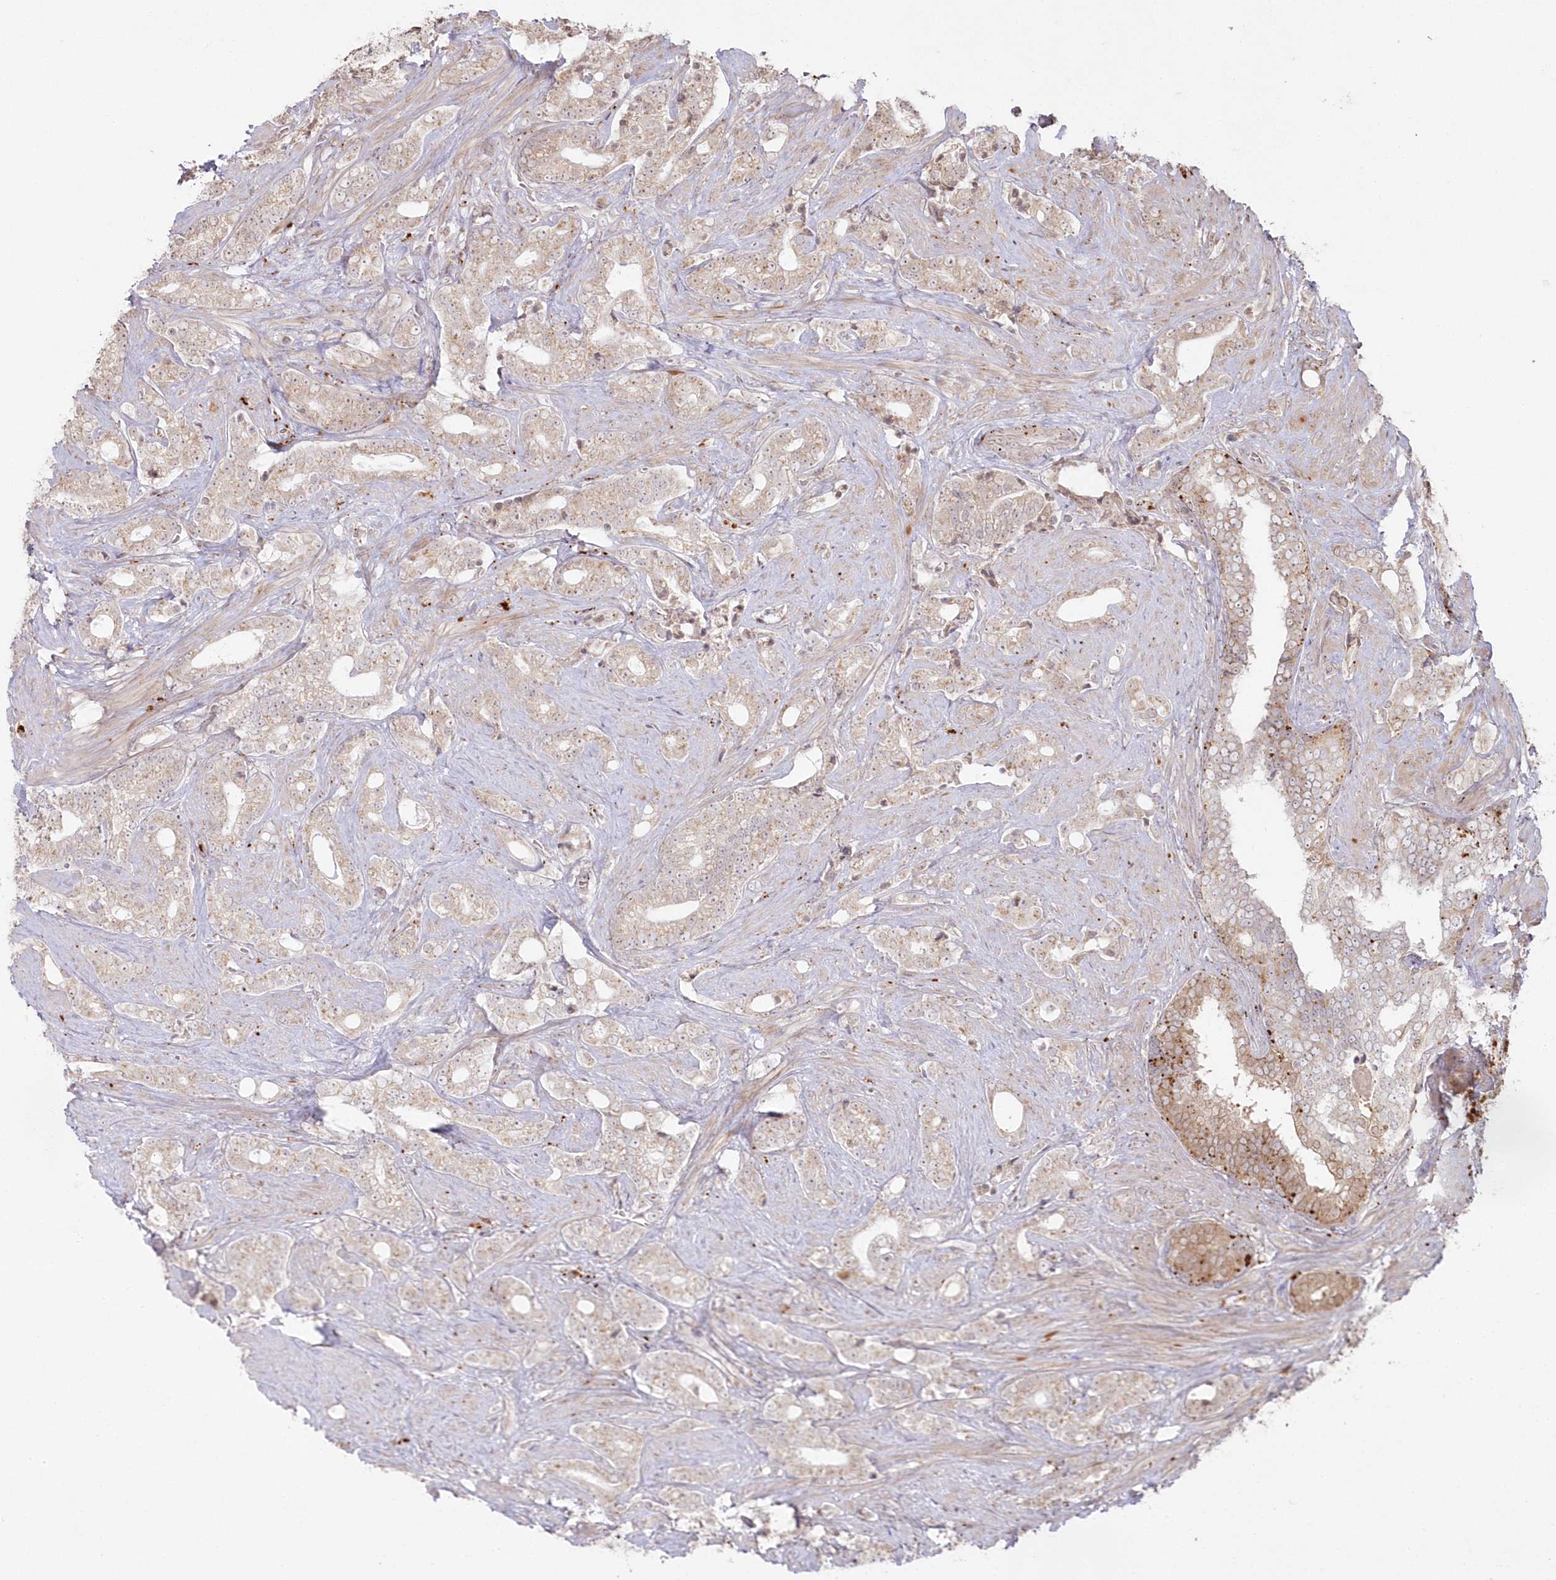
{"staining": {"intensity": "weak", "quantity": "25%-75%", "location": "cytoplasmic/membranous"}, "tissue": "prostate cancer", "cell_type": "Tumor cells", "image_type": "cancer", "snomed": [{"axis": "morphology", "description": "Adenocarcinoma, High grade"}, {"axis": "topography", "description": "Prostate and seminal vesicle, NOS"}], "caption": "Tumor cells reveal low levels of weak cytoplasmic/membranous expression in approximately 25%-75% of cells in prostate high-grade adenocarcinoma.", "gene": "ARSB", "patient": {"sex": "male", "age": 67}}